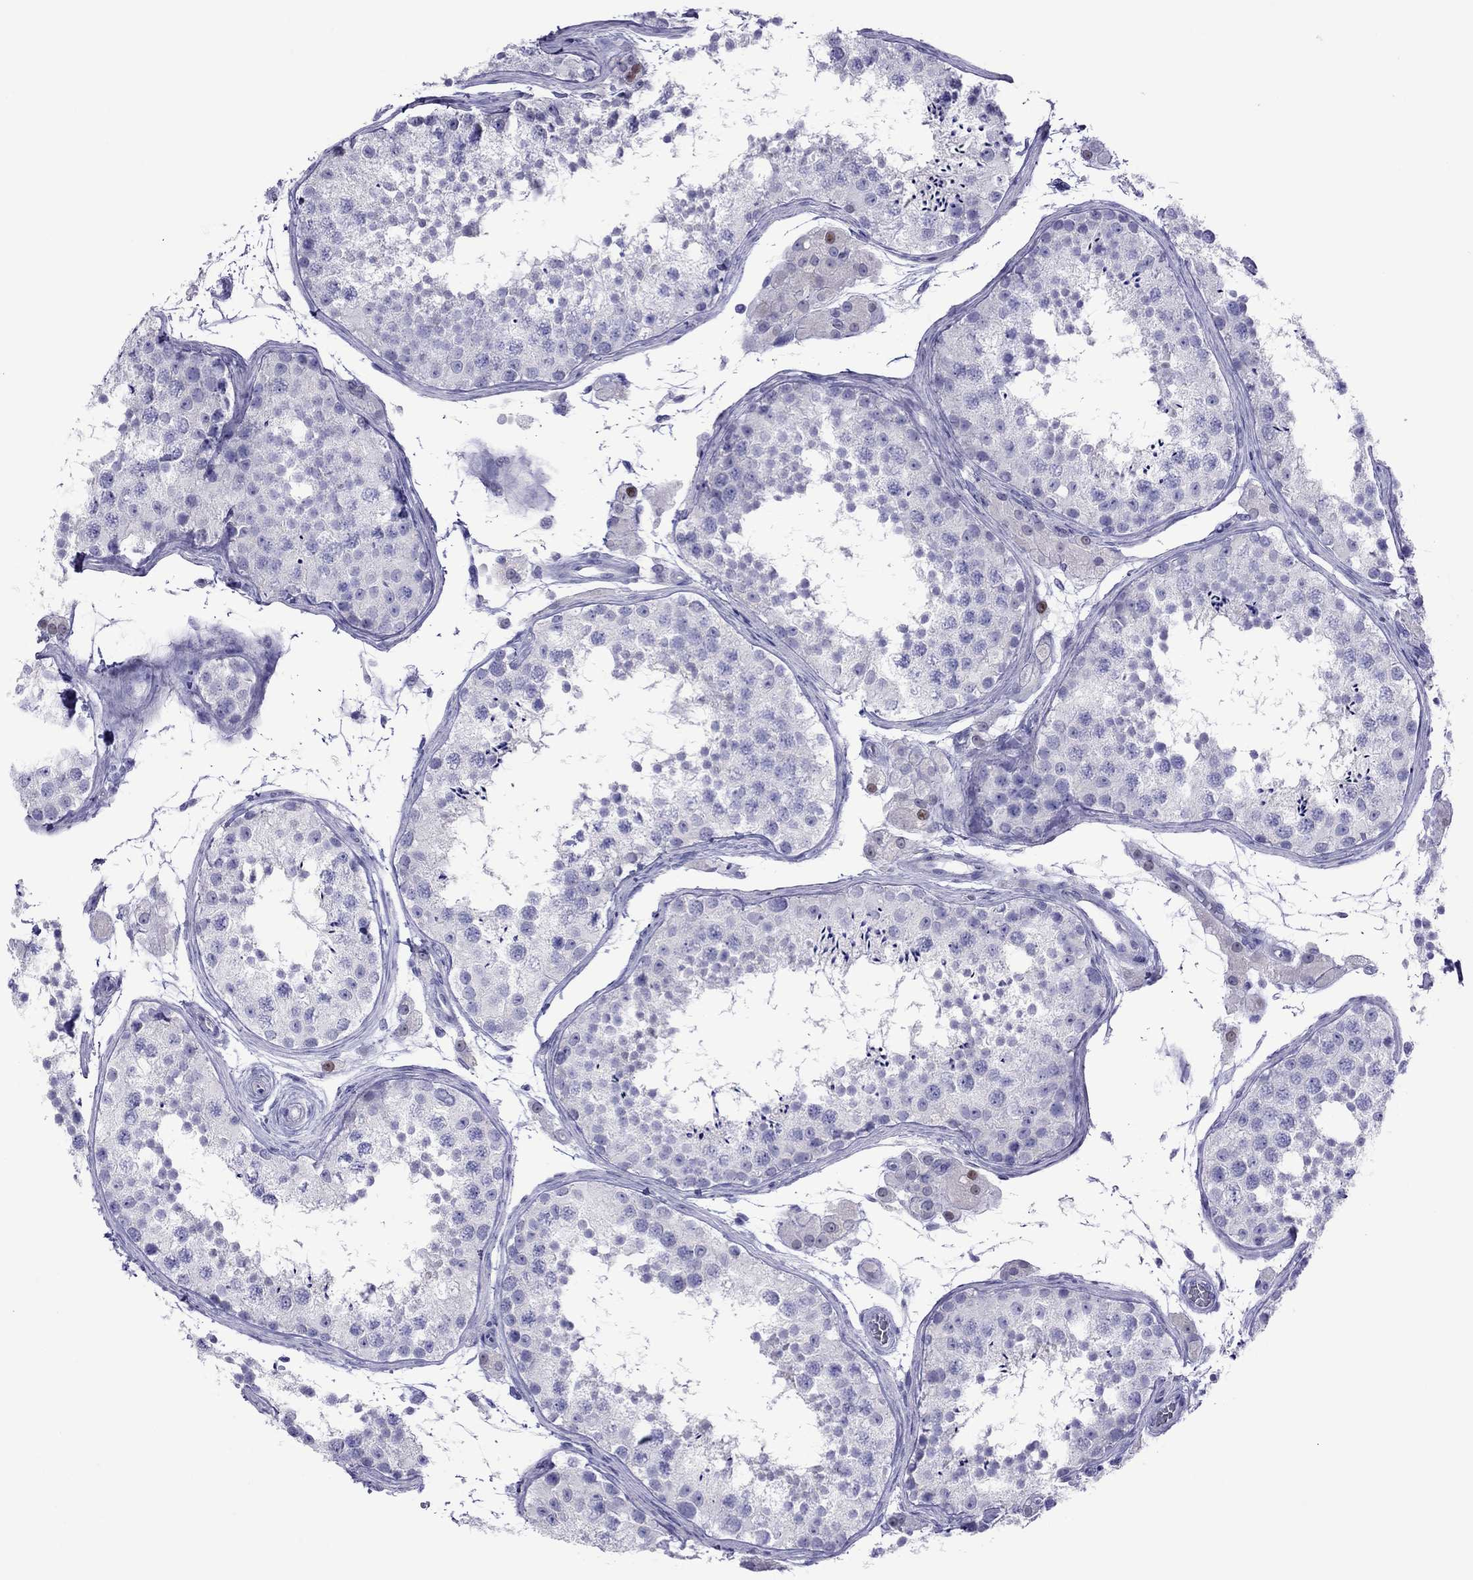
{"staining": {"intensity": "negative", "quantity": "none", "location": "none"}, "tissue": "testis", "cell_type": "Cells in seminiferous ducts", "image_type": "normal", "snomed": [{"axis": "morphology", "description": "Normal tissue, NOS"}, {"axis": "topography", "description": "Testis"}], "caption": "Image shows no protein staining in cells in seminiferous ducts of normal testis.", "gene": "PCDHA6", "patient": {"sex": "male", "age": 41}}